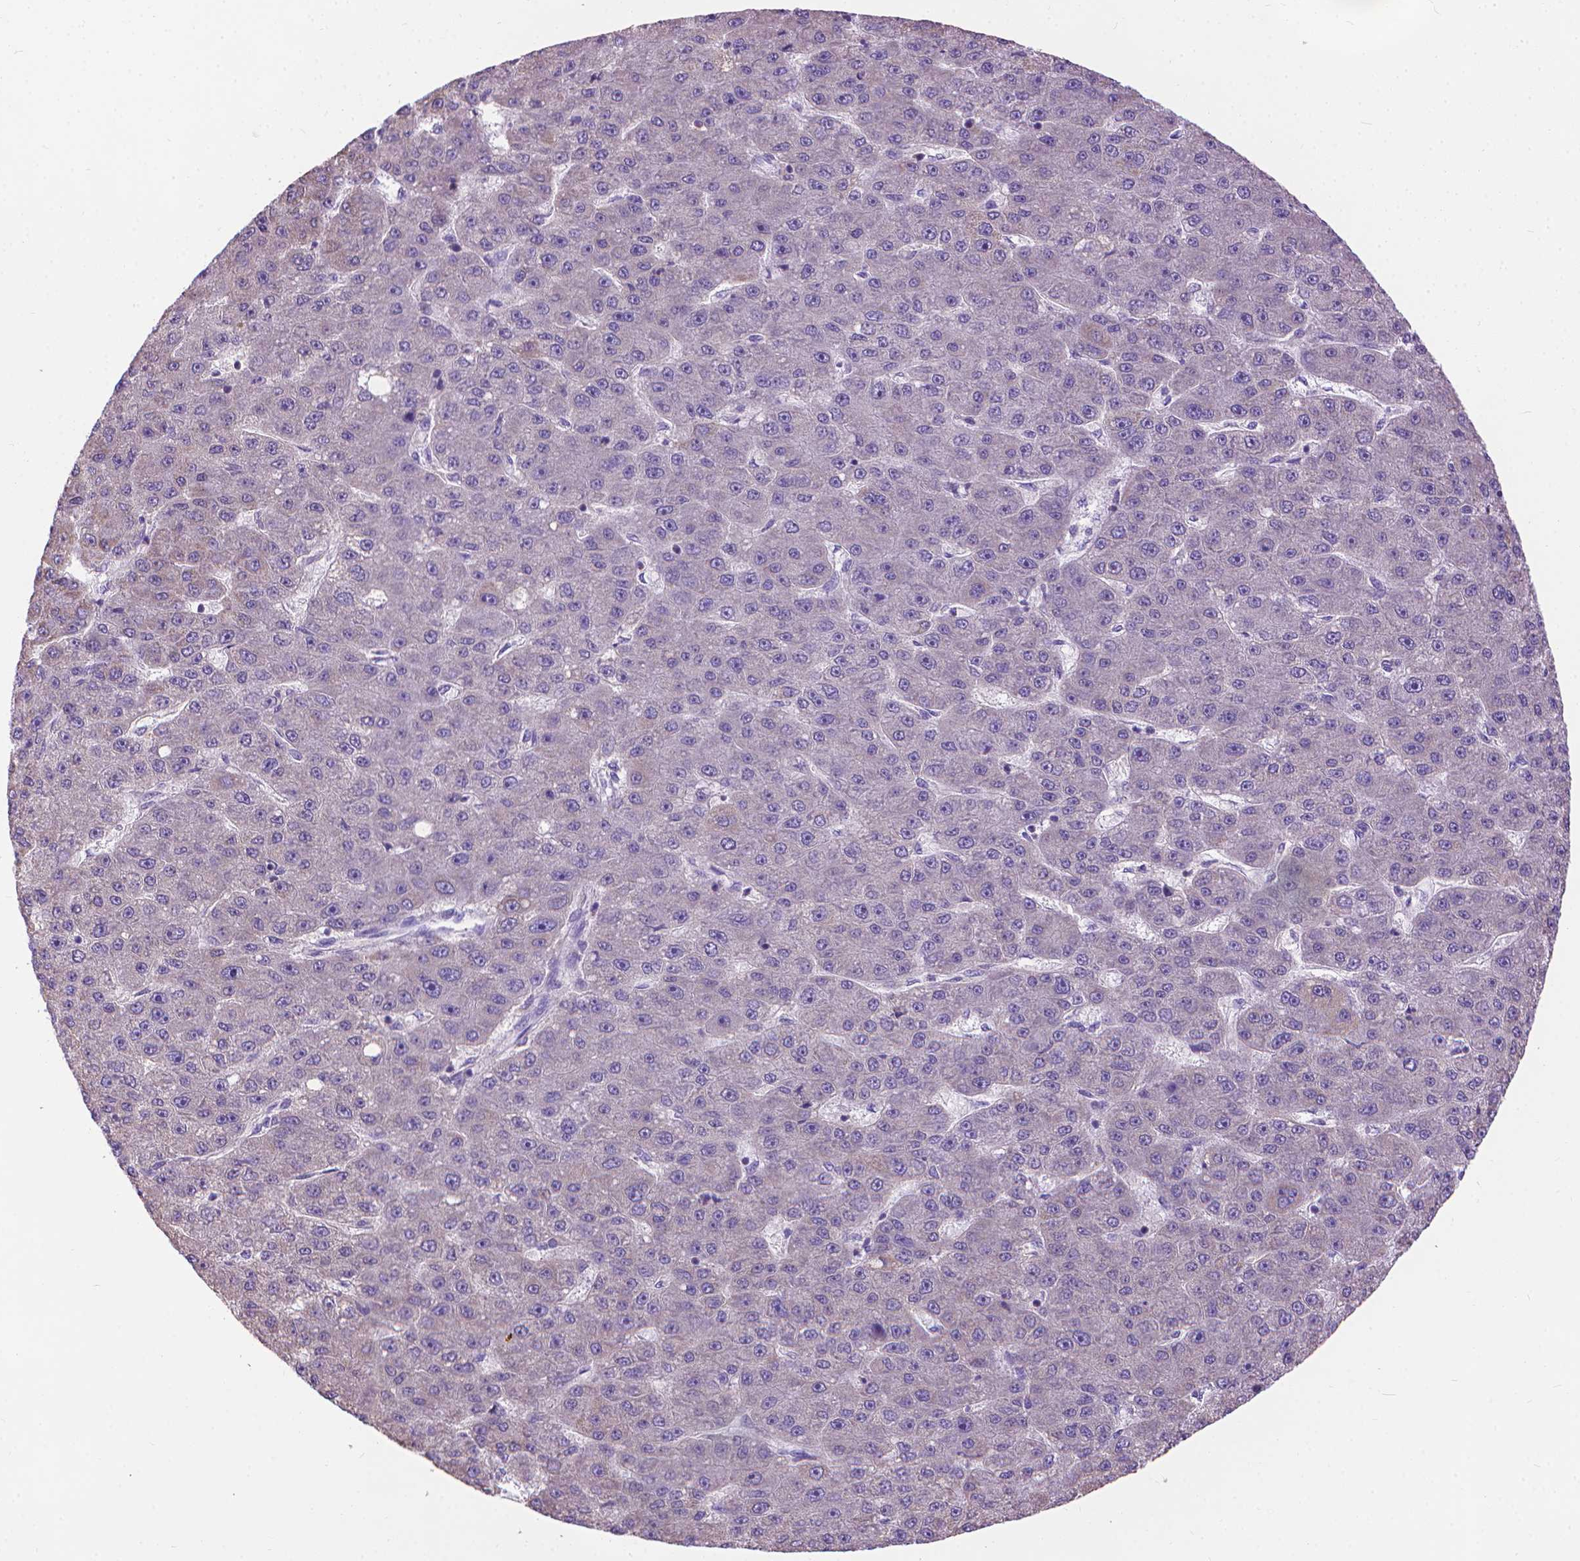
{"staining": {"intensity": "negative", "quantity": "none", "location": "none"}, "tissue": "liver cancer", "cell_type": "Tumor cells", "image_type": "cancer", "snomed": [{"axis": "morphology", "description": "Carcinoma, Hepatocellular, NOS"}, {"axis": "topography", "description": "Liver"}], "caption": "Liver cancer (hepatocellular carcinoma) stained for a protein using immunohistochemistry (IHC) exhibits no positivity tumor cells.", "gene": "SYN1", "patient": {"sex": "male", "age": 67}}